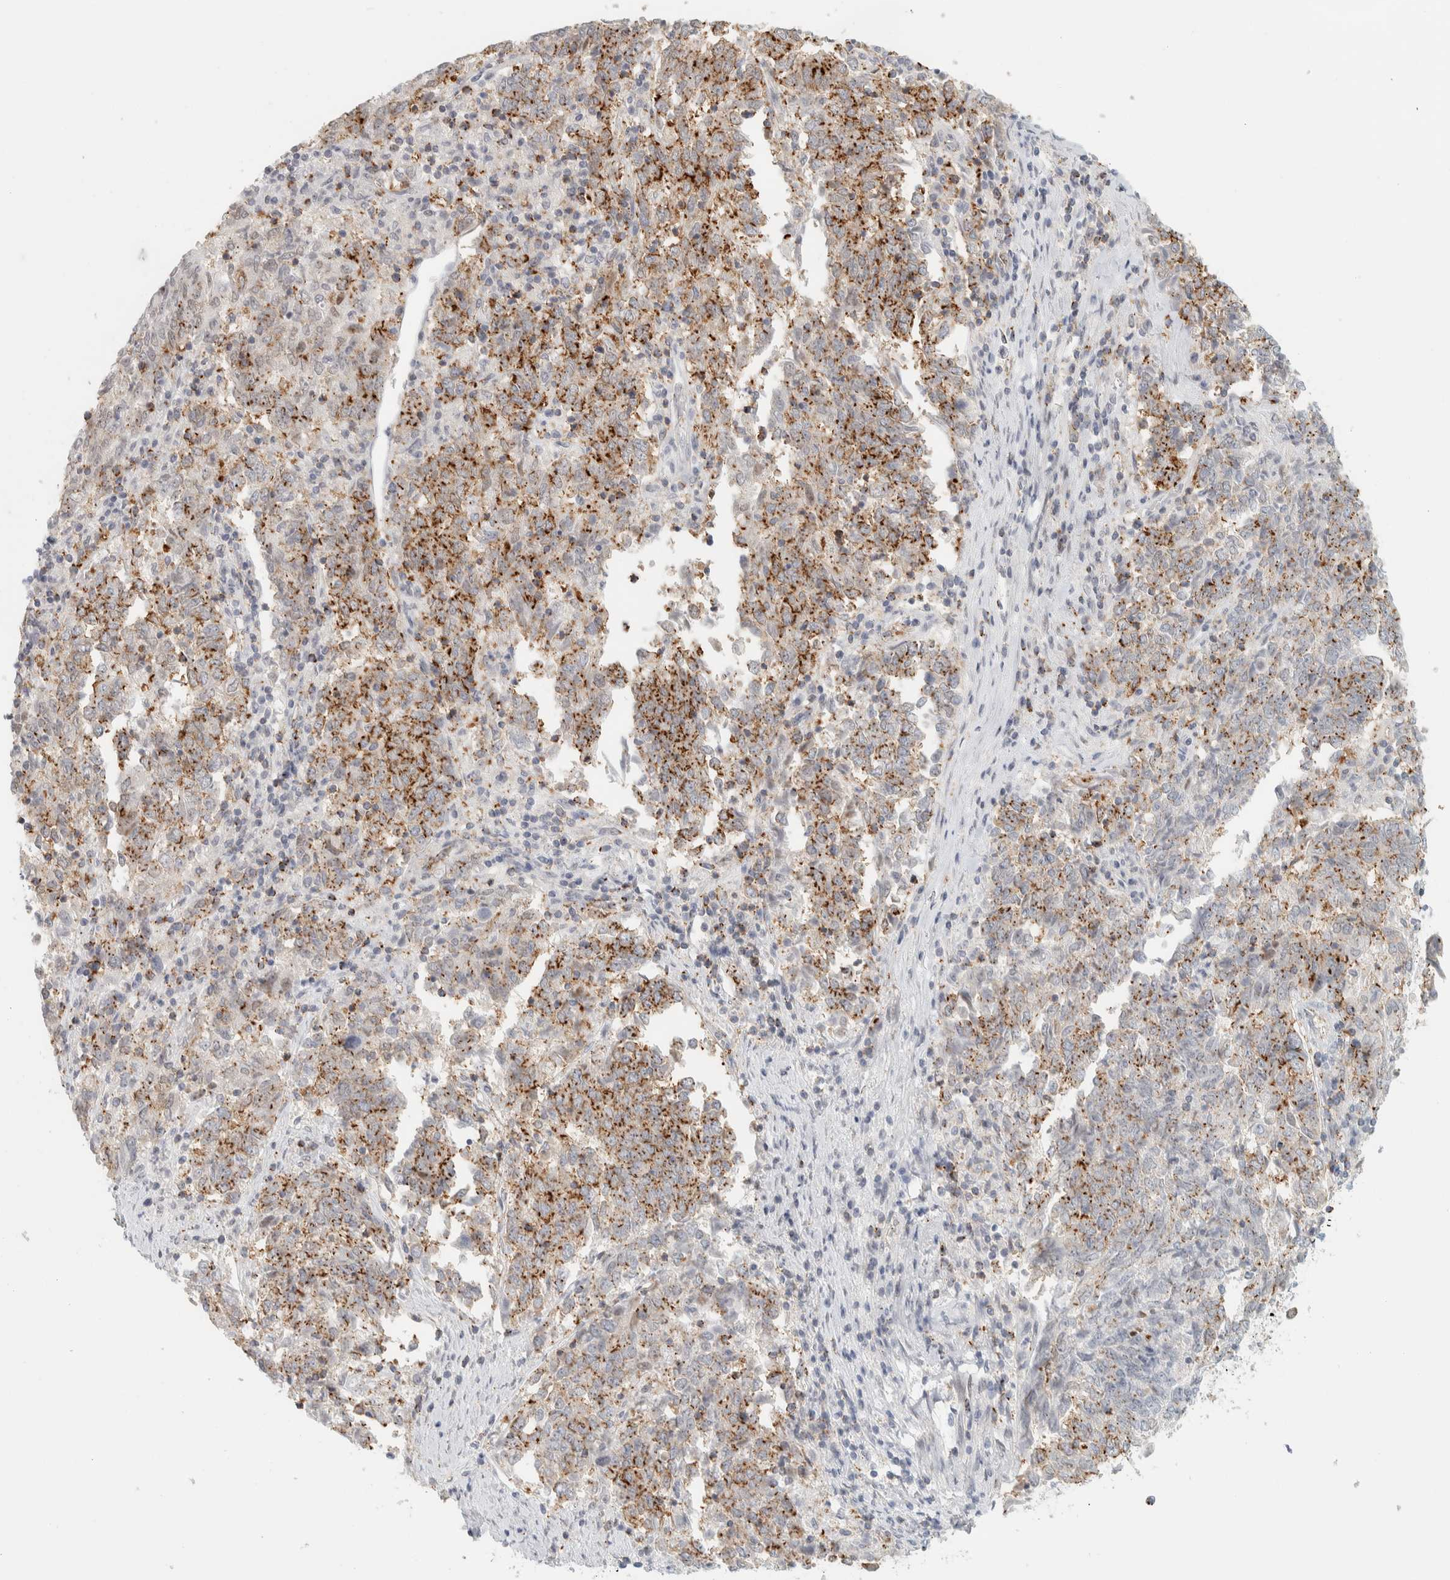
{"staining": {"intensity": "moderate", "quantity": ">75%", "location": "cytoplasmic/membranous"}, "tissue": "endometrial cancer", "cell_type": "Tumor cells", "image_type": "cancer", "snomed": [{"axis": "morphology", "description": "Adenocarcinoma, NOS"}, {"axis": "topography", "description": "Endometrium"}], "caption": "Moderate cytoplasmic/membranous protein staining is present in about >75% of tumor cells in endometrial adenocarcinoma.", "gene": "CDH17", "patient": {"sex": "female", "age": 80}}